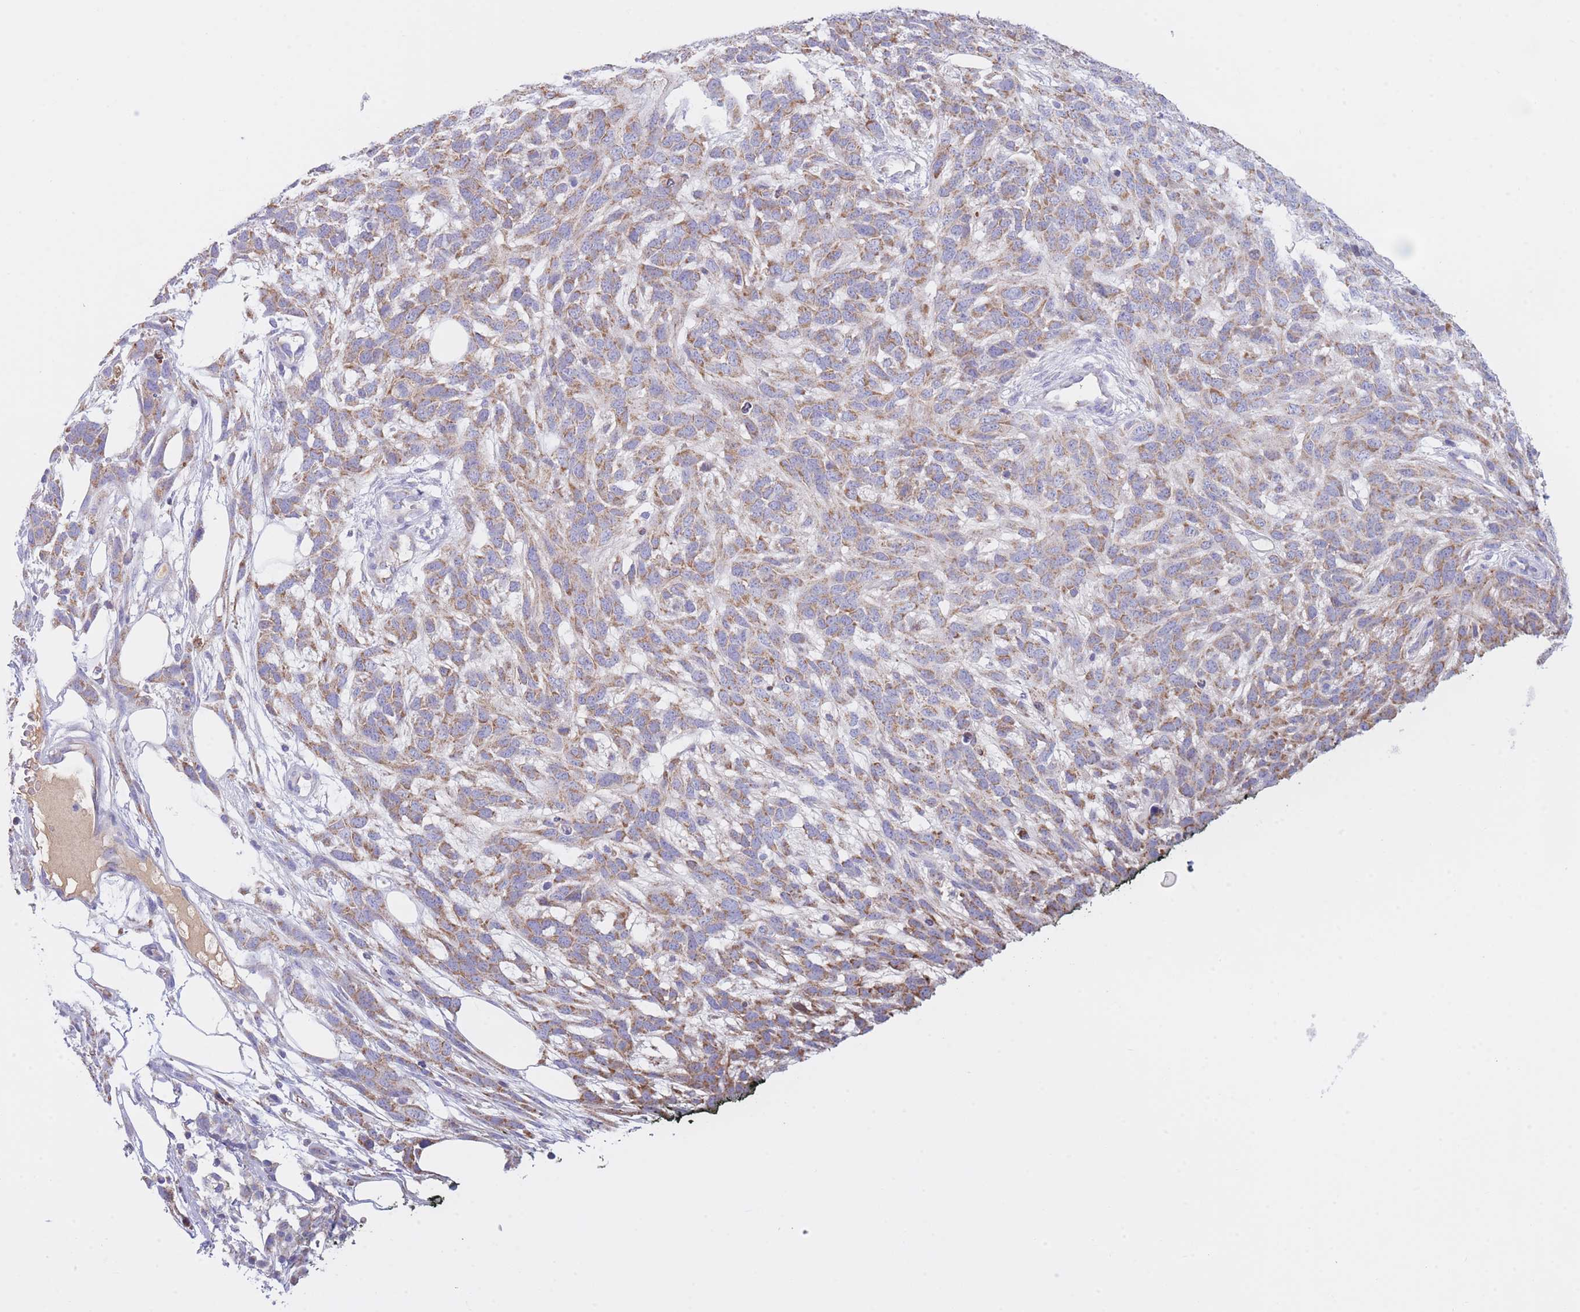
{"staining": {"intensity": "moderate", "quantity": ">75%", "location": "cytoplasmic/membranous"}, "tissue": "melanoma", "cell_type": "Tumor cells", "image_type": "cancer", "snomed": [{"axis": "morphology", "description": "Normal morphology"}, {"axis": "morphology", "description": "Malignant melanoma, NOS"}, {"axis": "topography", "description": "Skin"}], "caption": "About >75% of tumor cells in melanoma reveal moderate cytoplasmic/membranous protein positivity as visualized by brown immunohistochemical staining.", "gene": "NANP", "patient": {"sex": "female", "age": 72}}